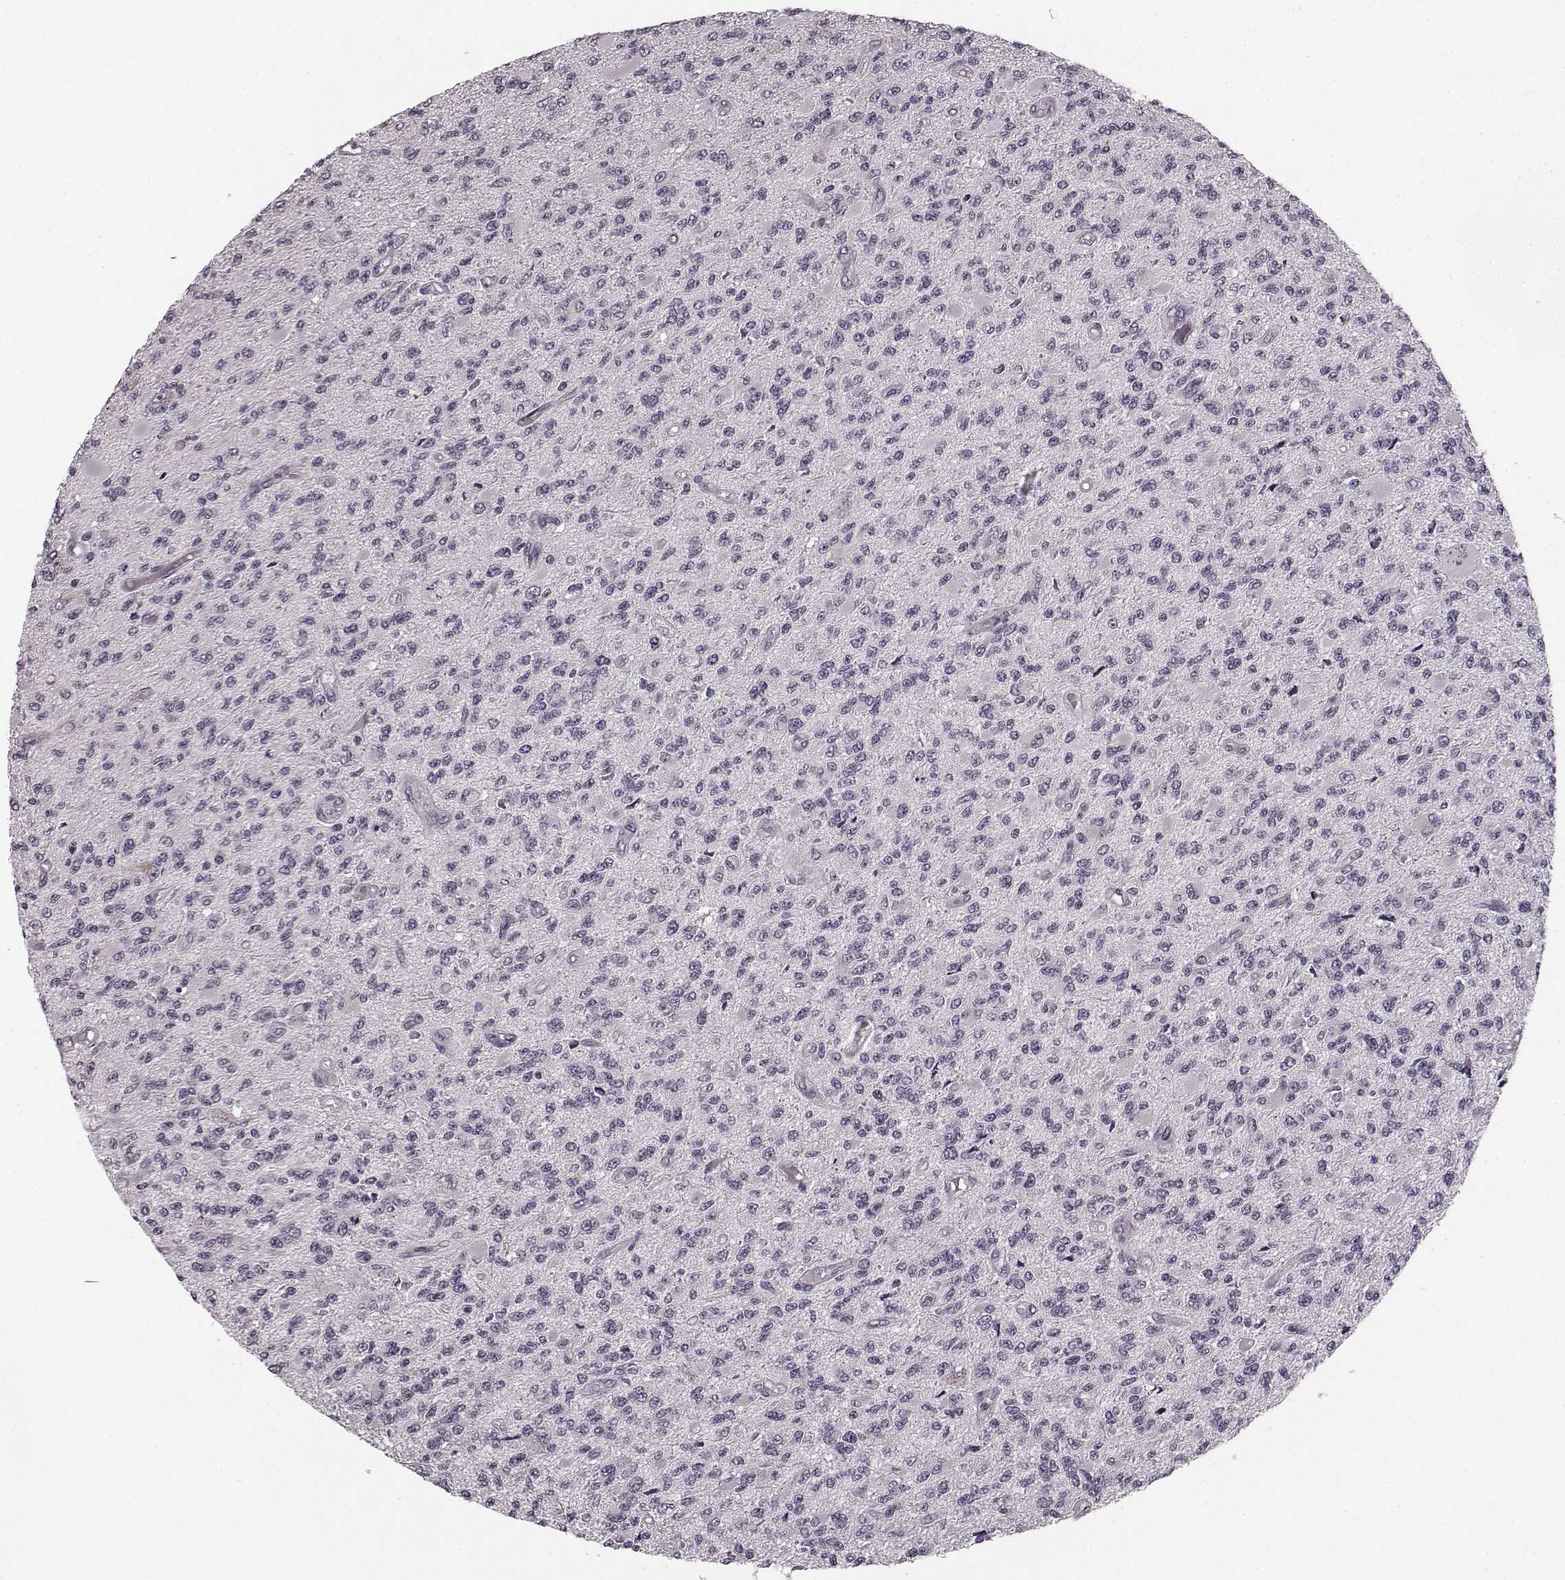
{"staining": {"intensity": "negative", "quantity": "none", "location": "none"}, "tissue": "glioma", "cell_type": "Tumor cells", "image_type": "cancer", "snomed": [{"axis": "morphology", "description": "Glioma, malignant, High grade"}, {"axis": "topography", "description": "Brain"}], "caption": "Tumor cells are negative for brown protein staining in glioma.", "gene": "FAM234B", "patient": {"sex": "female", "age": 63}}